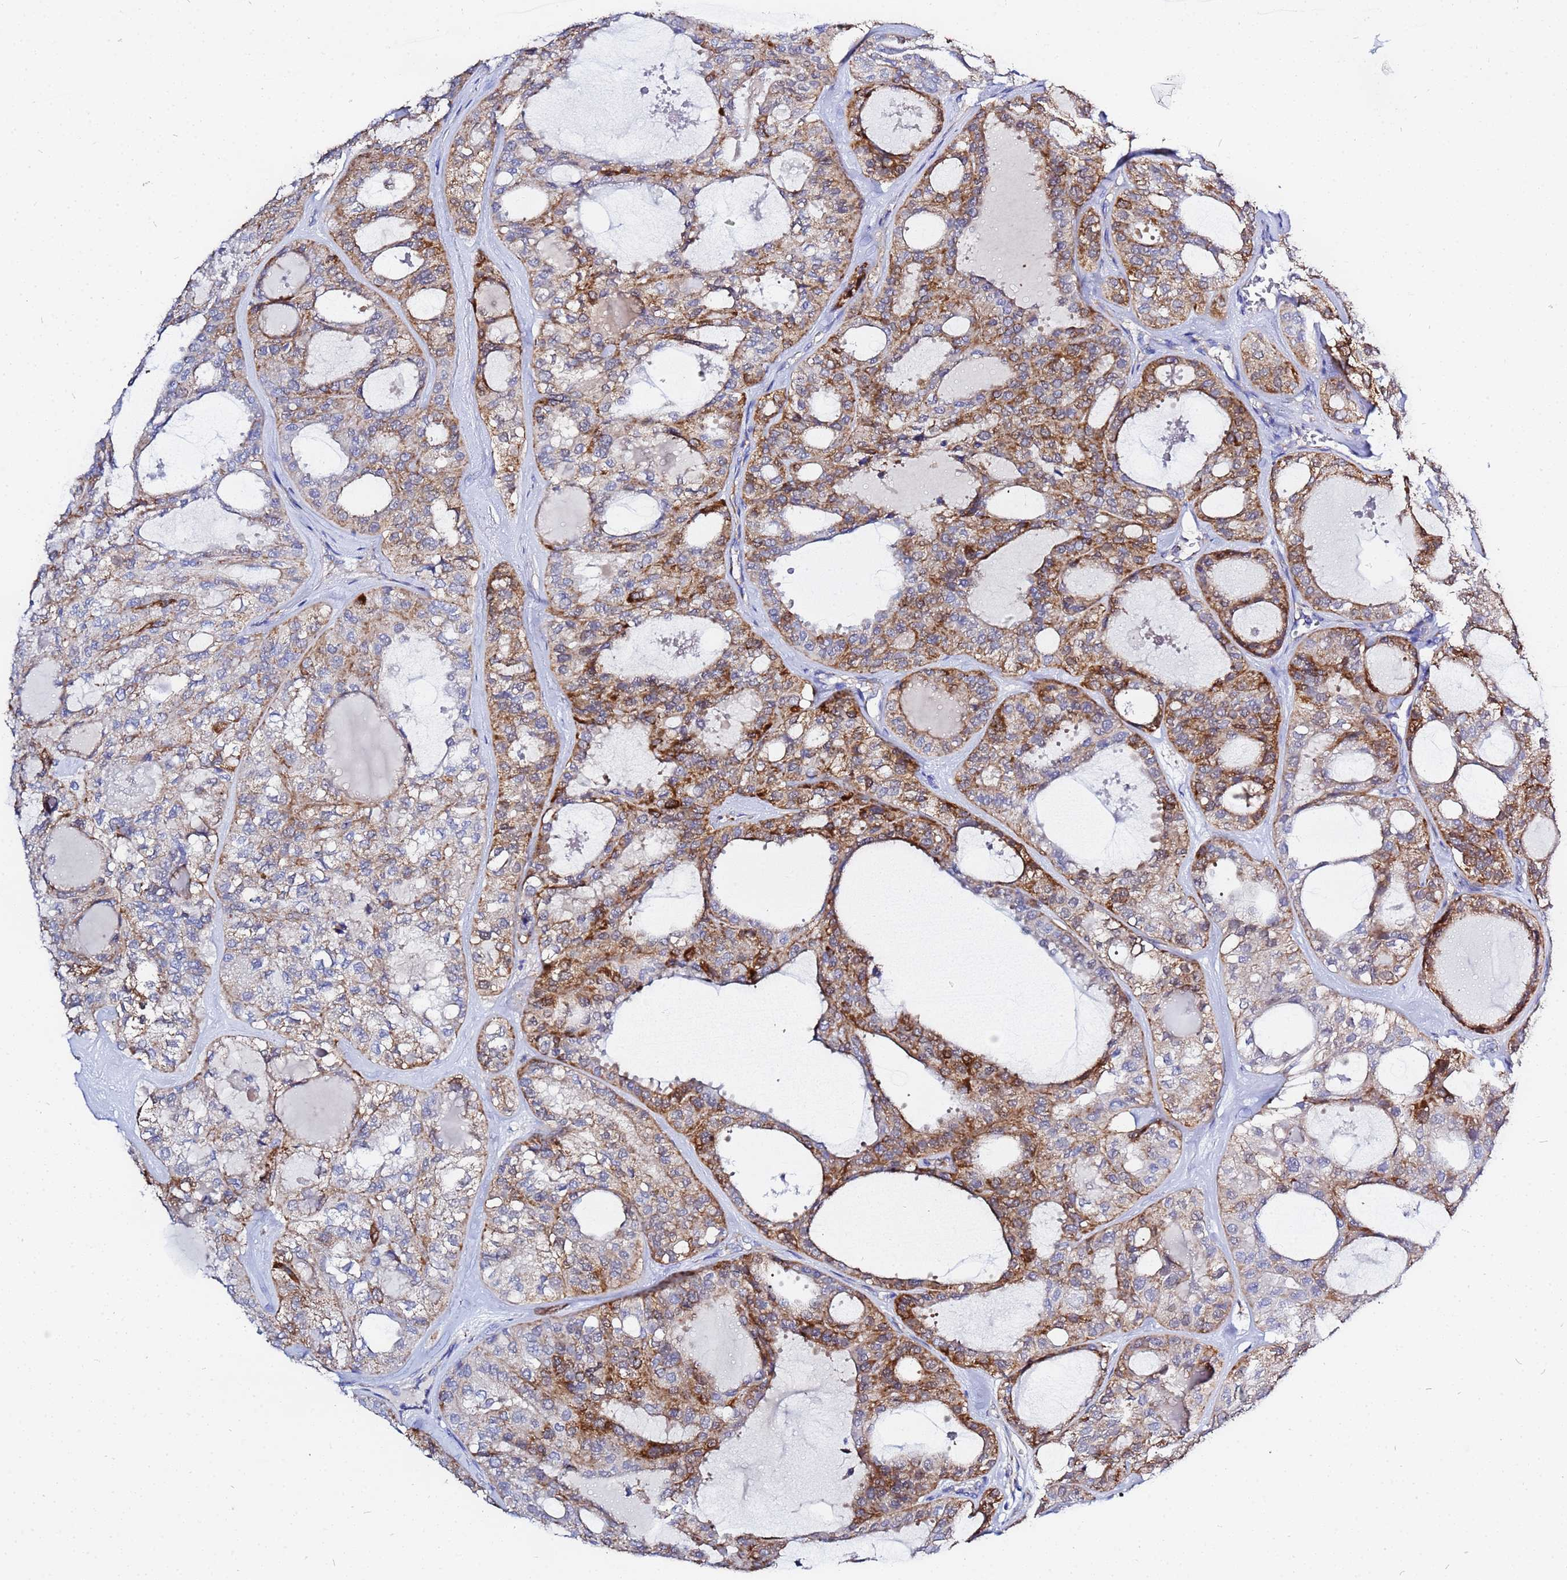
{"staining": {"intensity": "moderate", "quantity": ">75%", "location": "cytoplasmic/membranous"}, "tissue": "thyroid cancer", "cell_type": "Tumor cells", "image_type": "cancer", "snomed": [{"axis": "morphology", "description": "Follicular adenoma carcinoma, NOS"}, {"axis": "topography", "description": "Thyroid gland"}], "caption": "The photomicrograph exhibits staining of thyroid follicular adenoma carcinoma, revealing moderate cytoplasmic/membranous protein expression (brown color) within tumor cells.", "gene": "FAHD2A", "patient": {"sex": "male", "age": 75}}